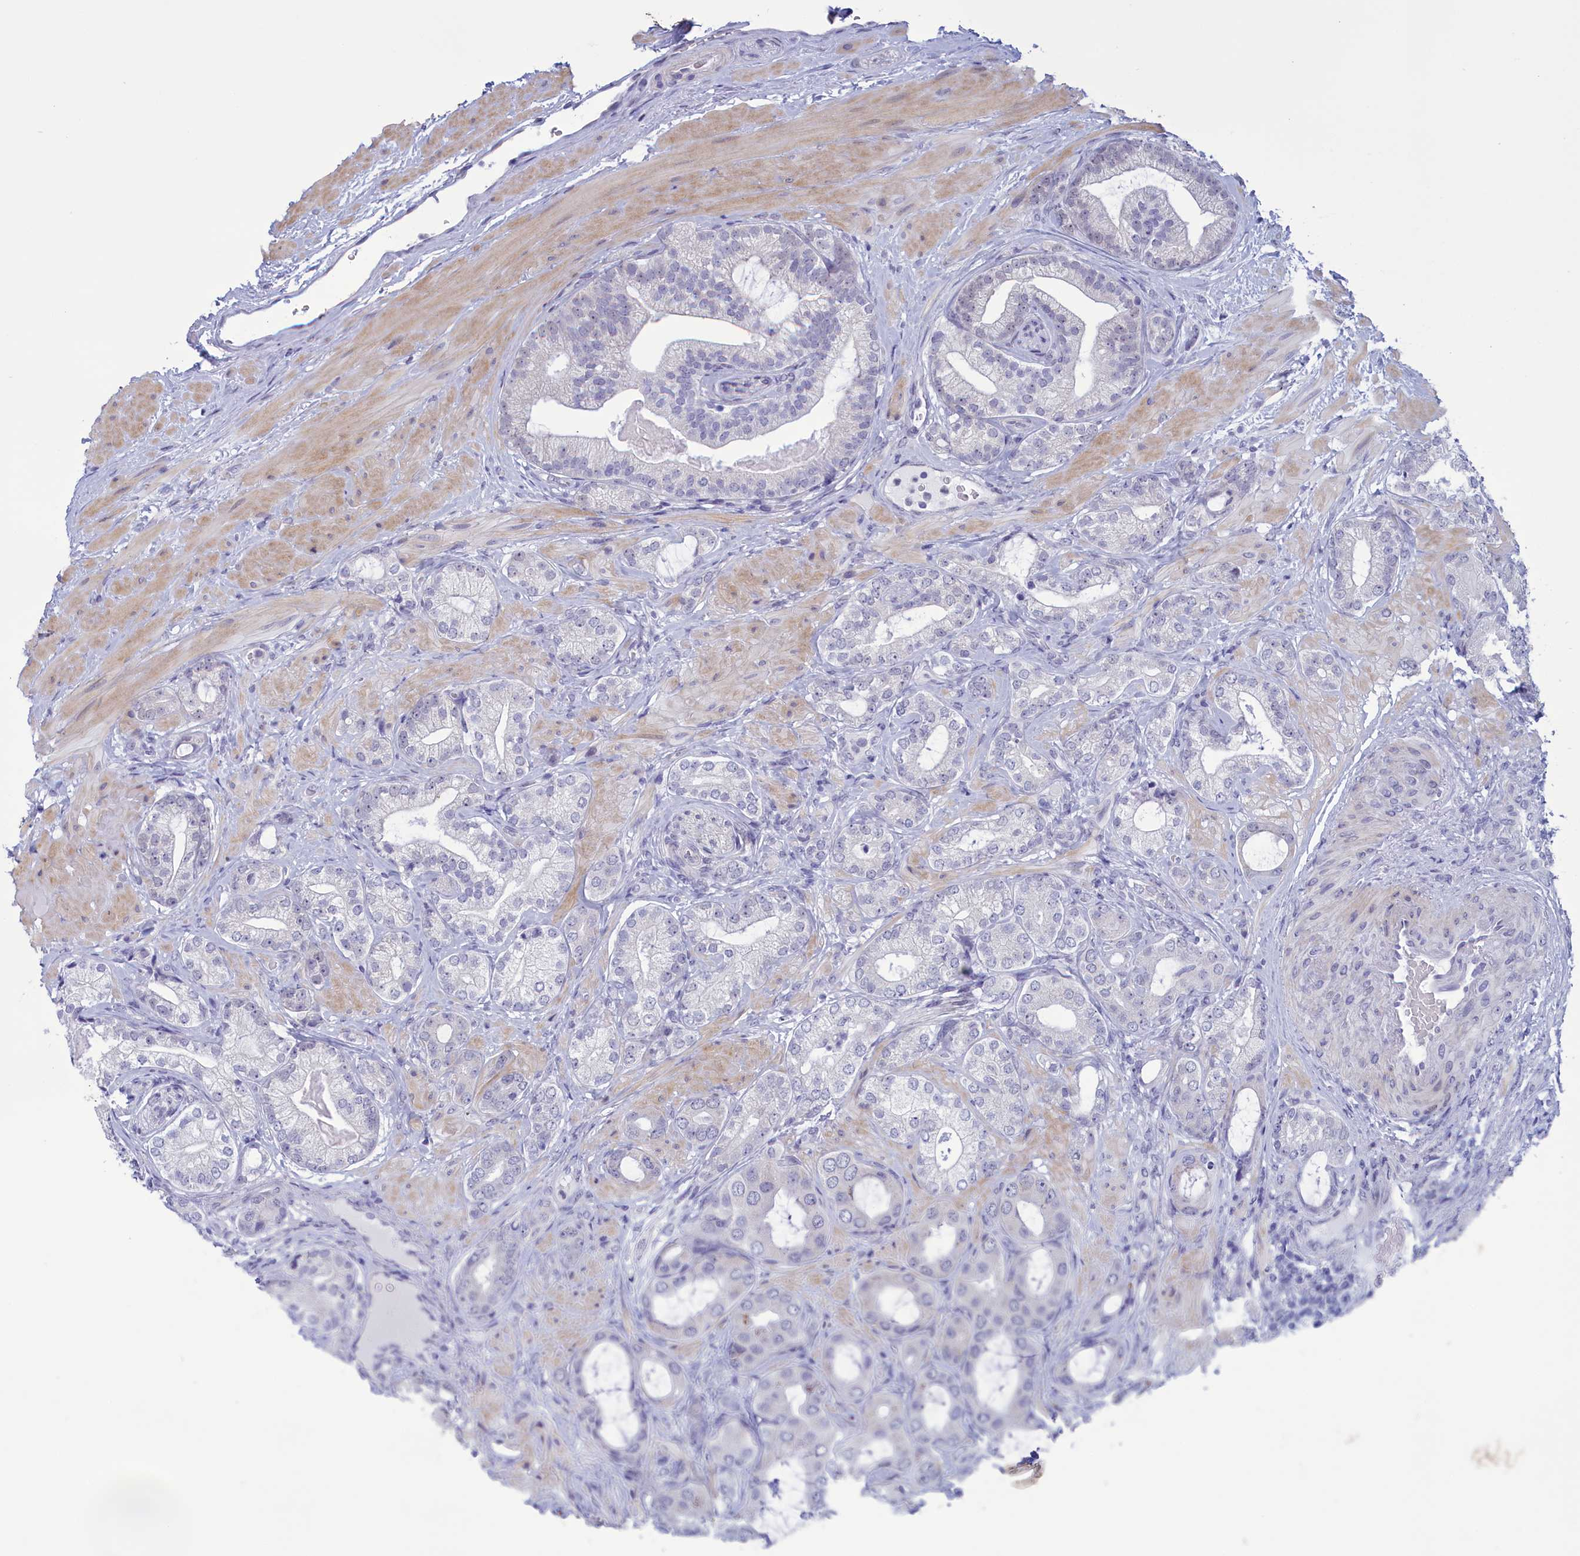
{"staining": {"intensity": "negative", "quantity": "none", "location": "none"}, "tissue": "prostate cancer", "cell_type": "Tumor cells", "image_type": "cancer", "snomed": [{"axis": "morphology", "description": "Adenocarcinoma, Low grade"}, {"axis": "topography", "description": "Prostate"}], "caption": "This histopathology image is of prostate cancer stained with immunohistochemistry (IHC) to label a protein in brown with the nuclei are counter-stained blue. There is no staining in tumor cells.", "gene": "ELOA2", "patient": {"sex": "male", "age": 57}}